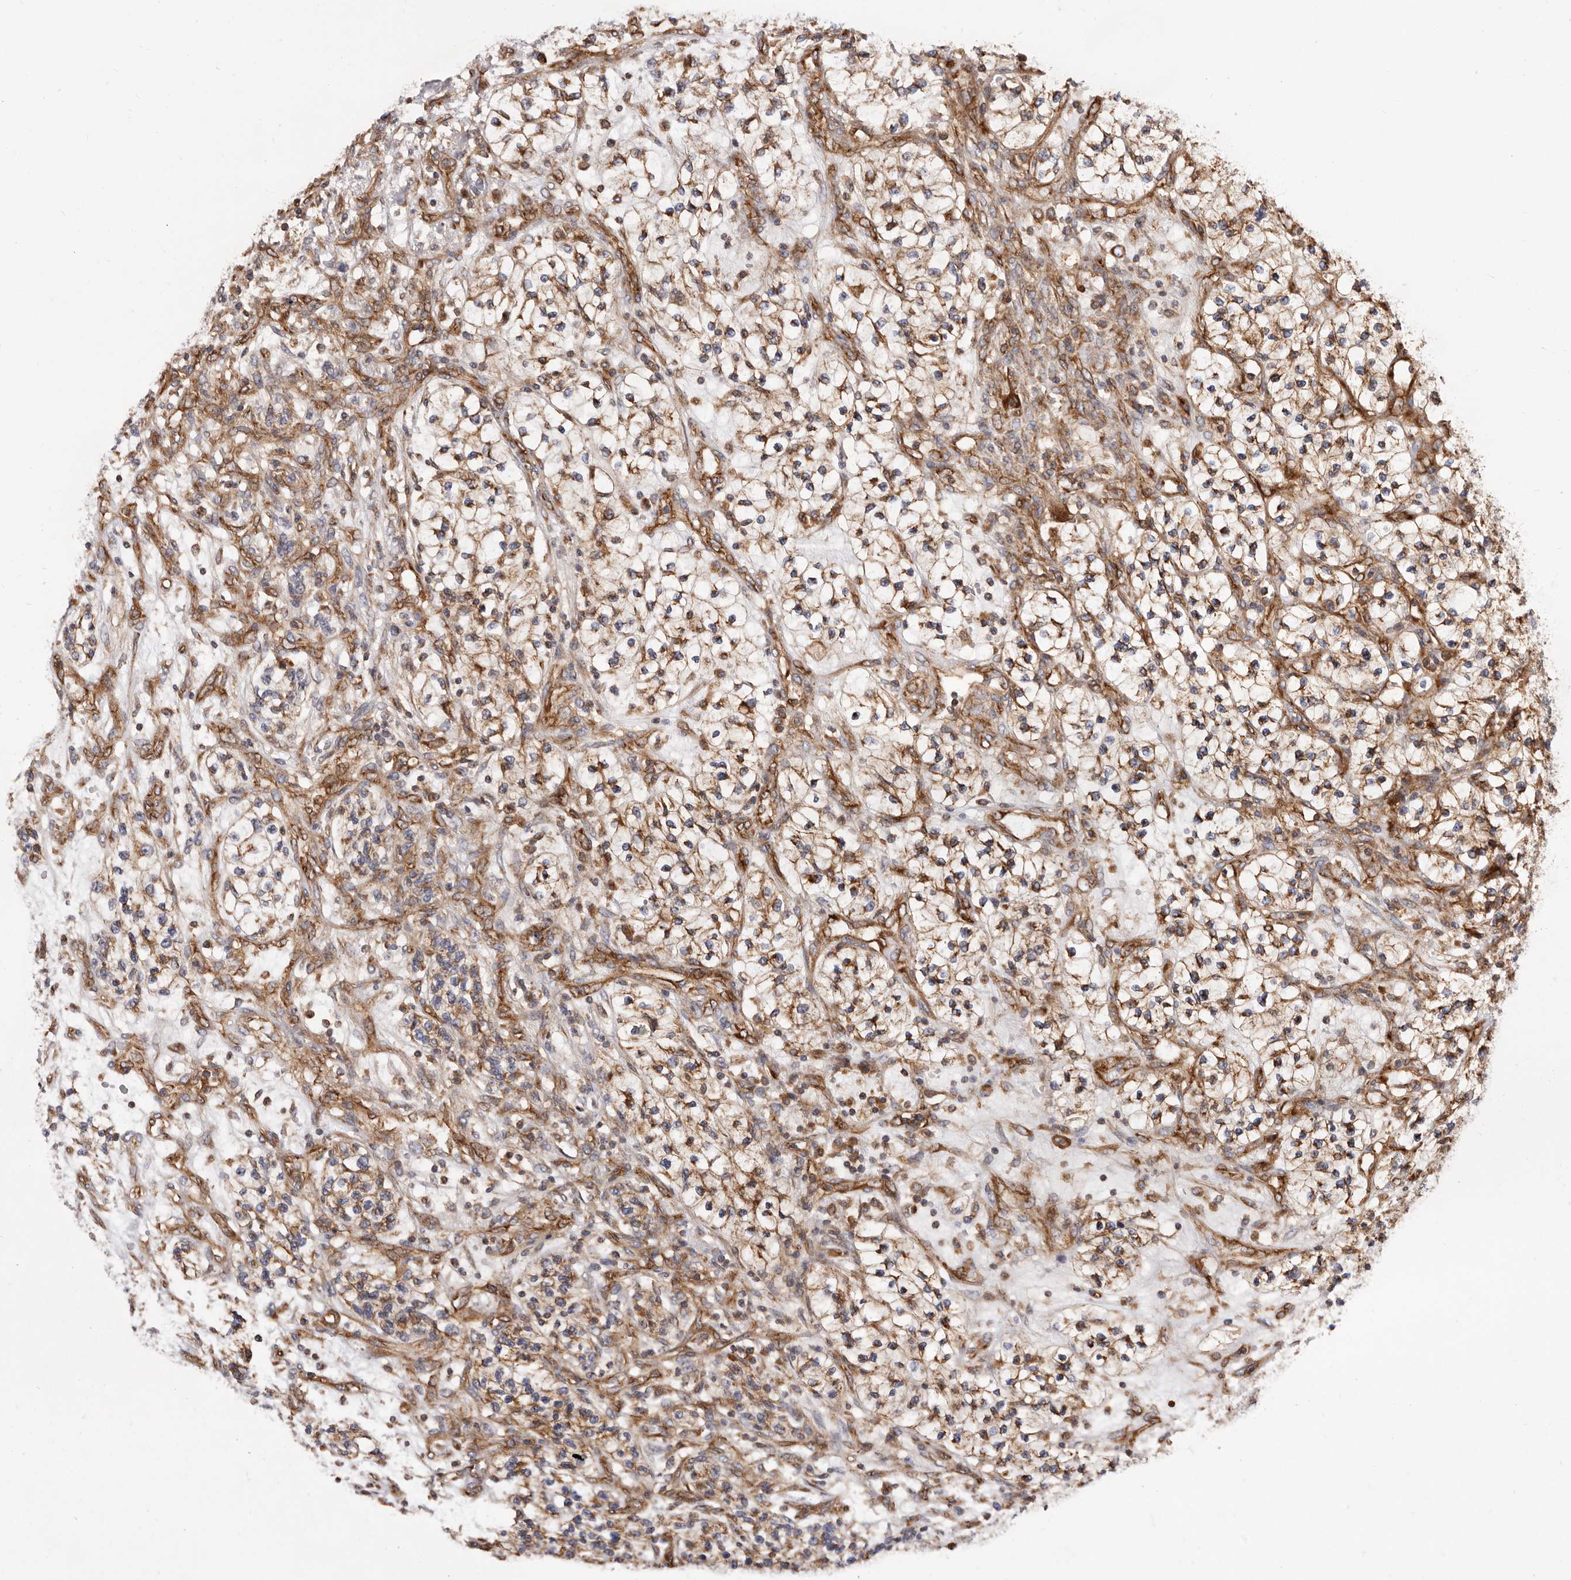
{"staining": {"intensity": "weak", "quantity": ">75%", "location": "cytoplasmic/membranous"}, "tissue": "renal cancer", "cell_type": "Tumor cells", "image_type": "cancer", "snomed": [{"axis": "morphology", "description": "Adenocarcinoma, NOS"}, {"axis": "topography", "description": "Kidney"}], "caption": "This is an image of IHC staining of renal adenocarcinoma, which shows weak staining in the cytoplasmic/membranous of tumor cells.", "gene": "COQ8B", "patient": {"sex": "female", "age": 57}}